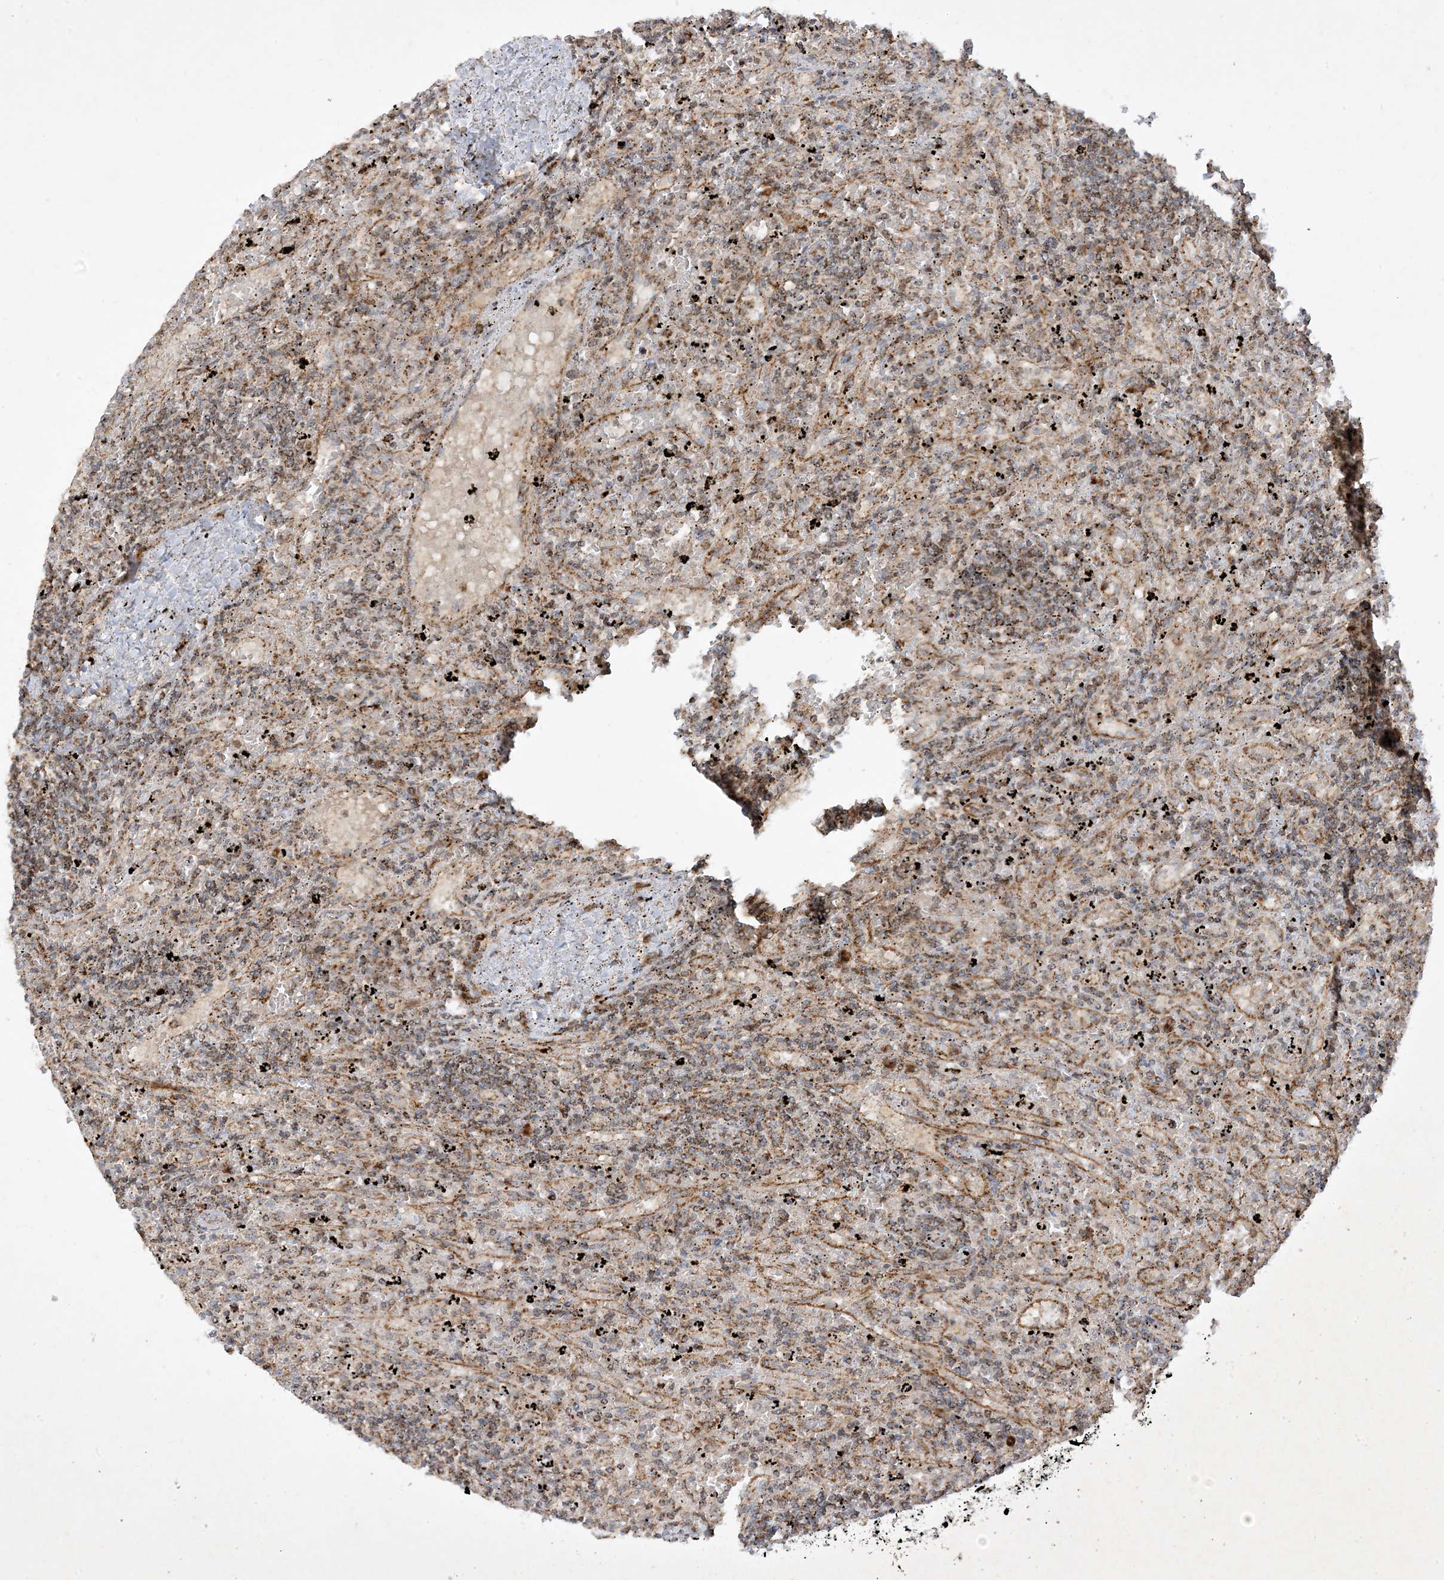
{"staining": {"intensity": "moderate", "quantity": ">75%", "location": "cytoplasmic/membranous"}, "tissue": "lymphoma", "cell_type": "Tumor cells", "image_type": "cancer", "snomed": [{"axis": "morphology", "description": "Malignant lymphoma, non-Hodgkin's type, Low grade"}, {"axis": "topography", "description": "Spleen"}], "caption": "Immunohistochemical staining of low-grade malignant lymphoma, non-Hodgkin's type reveals medium levels of moderate cytoplasmic/membranous protein expression in about >75% of tumor cells.", "gene": "NDUFAF3", "patient": {"sex": "male", "age": 76}}